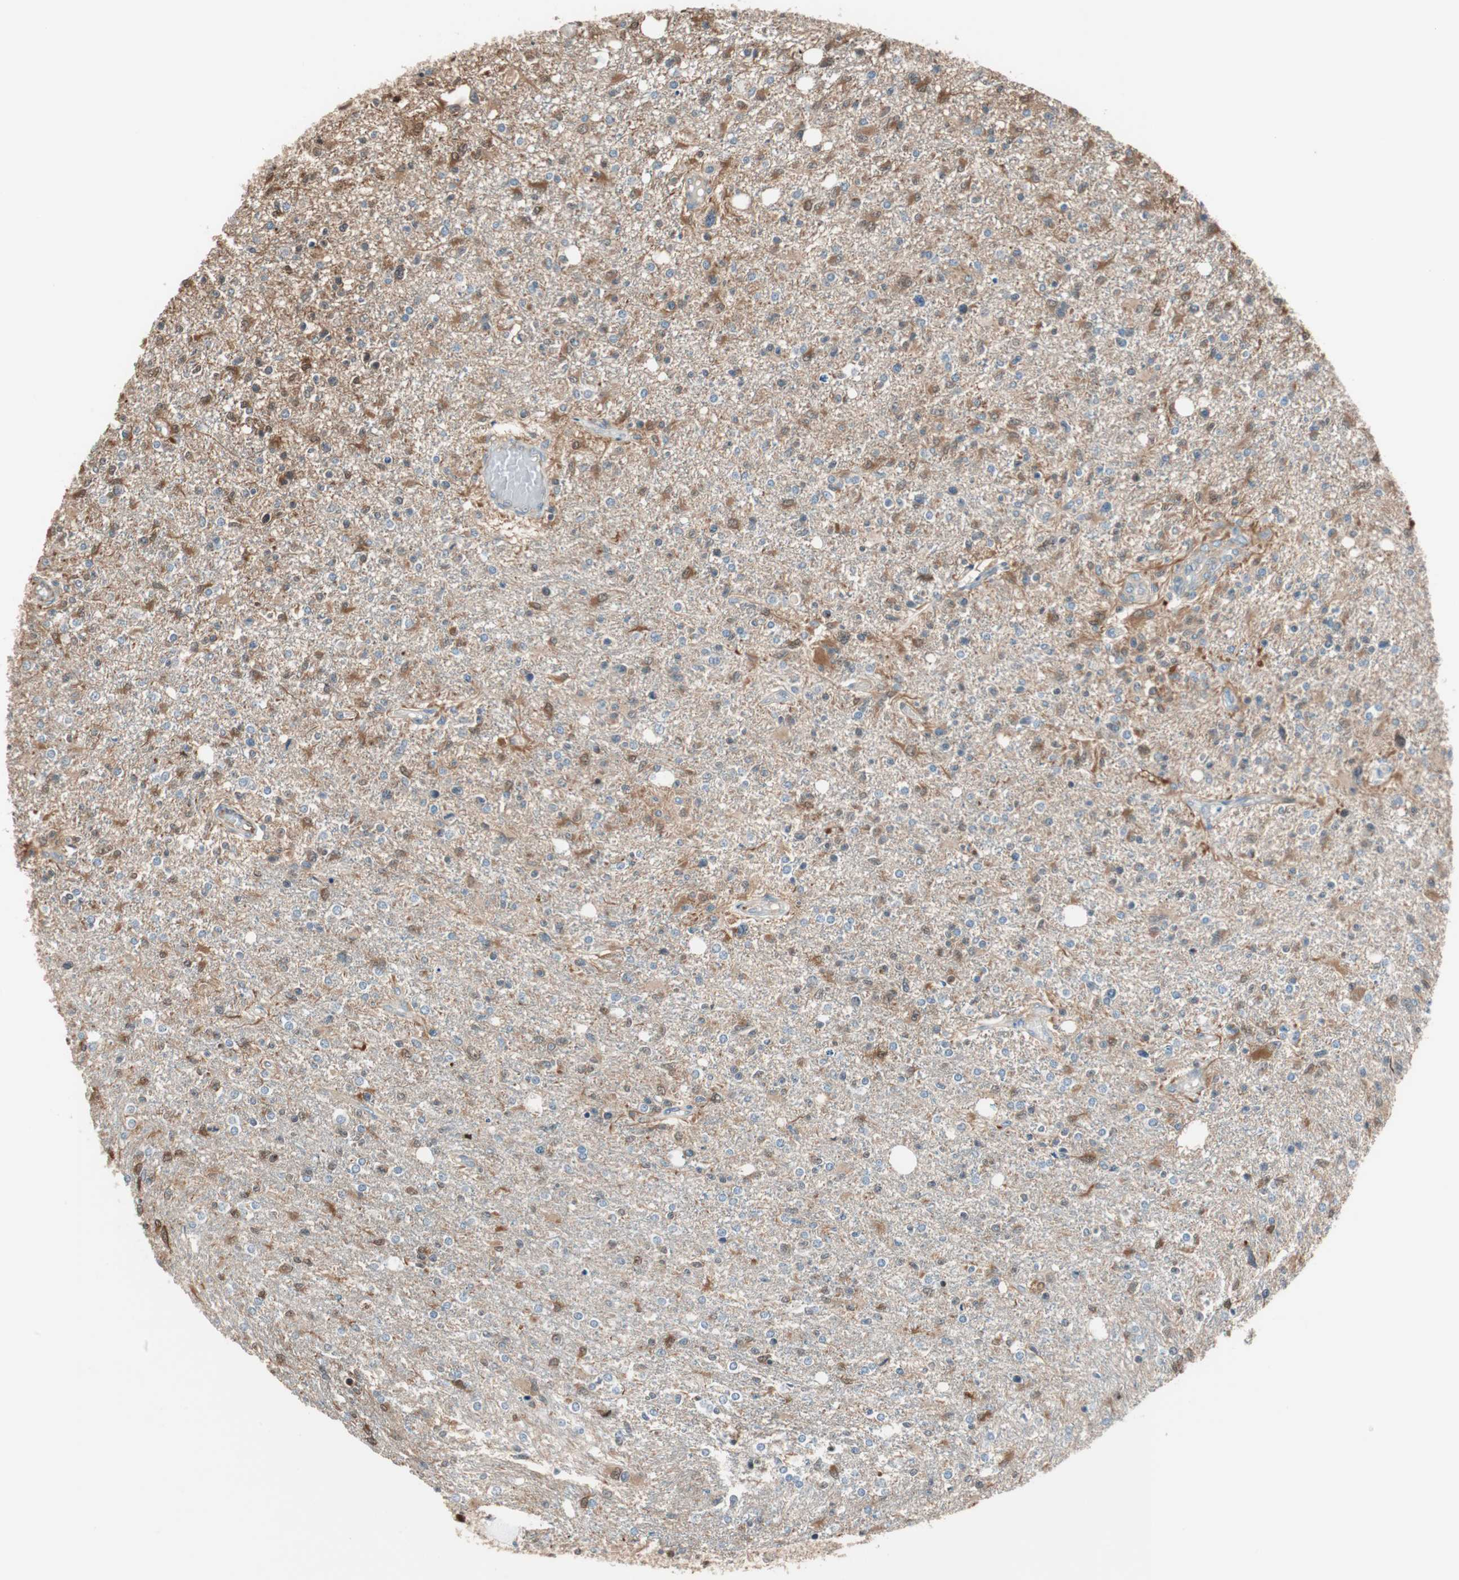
{"staining": {"intensity": "weak", "quantity": "25%-75%", "location": "cytoplasmic/membranous"}, "tissue": "glioma", "cell_type": "Tumor cells", "image_type": "cancer", "snomed": [{"axis": "morphology", "description": "Glioma, malignant, High grade"}, {"axis": "topography", "description": "Cerebral cortex"}], "caption": "The image exhibits immunohistochemical staining of glioma. There is weak cytoplasmic/membranous positivity is seen in approximately 25%-75% of tumor cells.", "gene": "PIK3R3", "patient": {"sex": "male", "age": 76}}